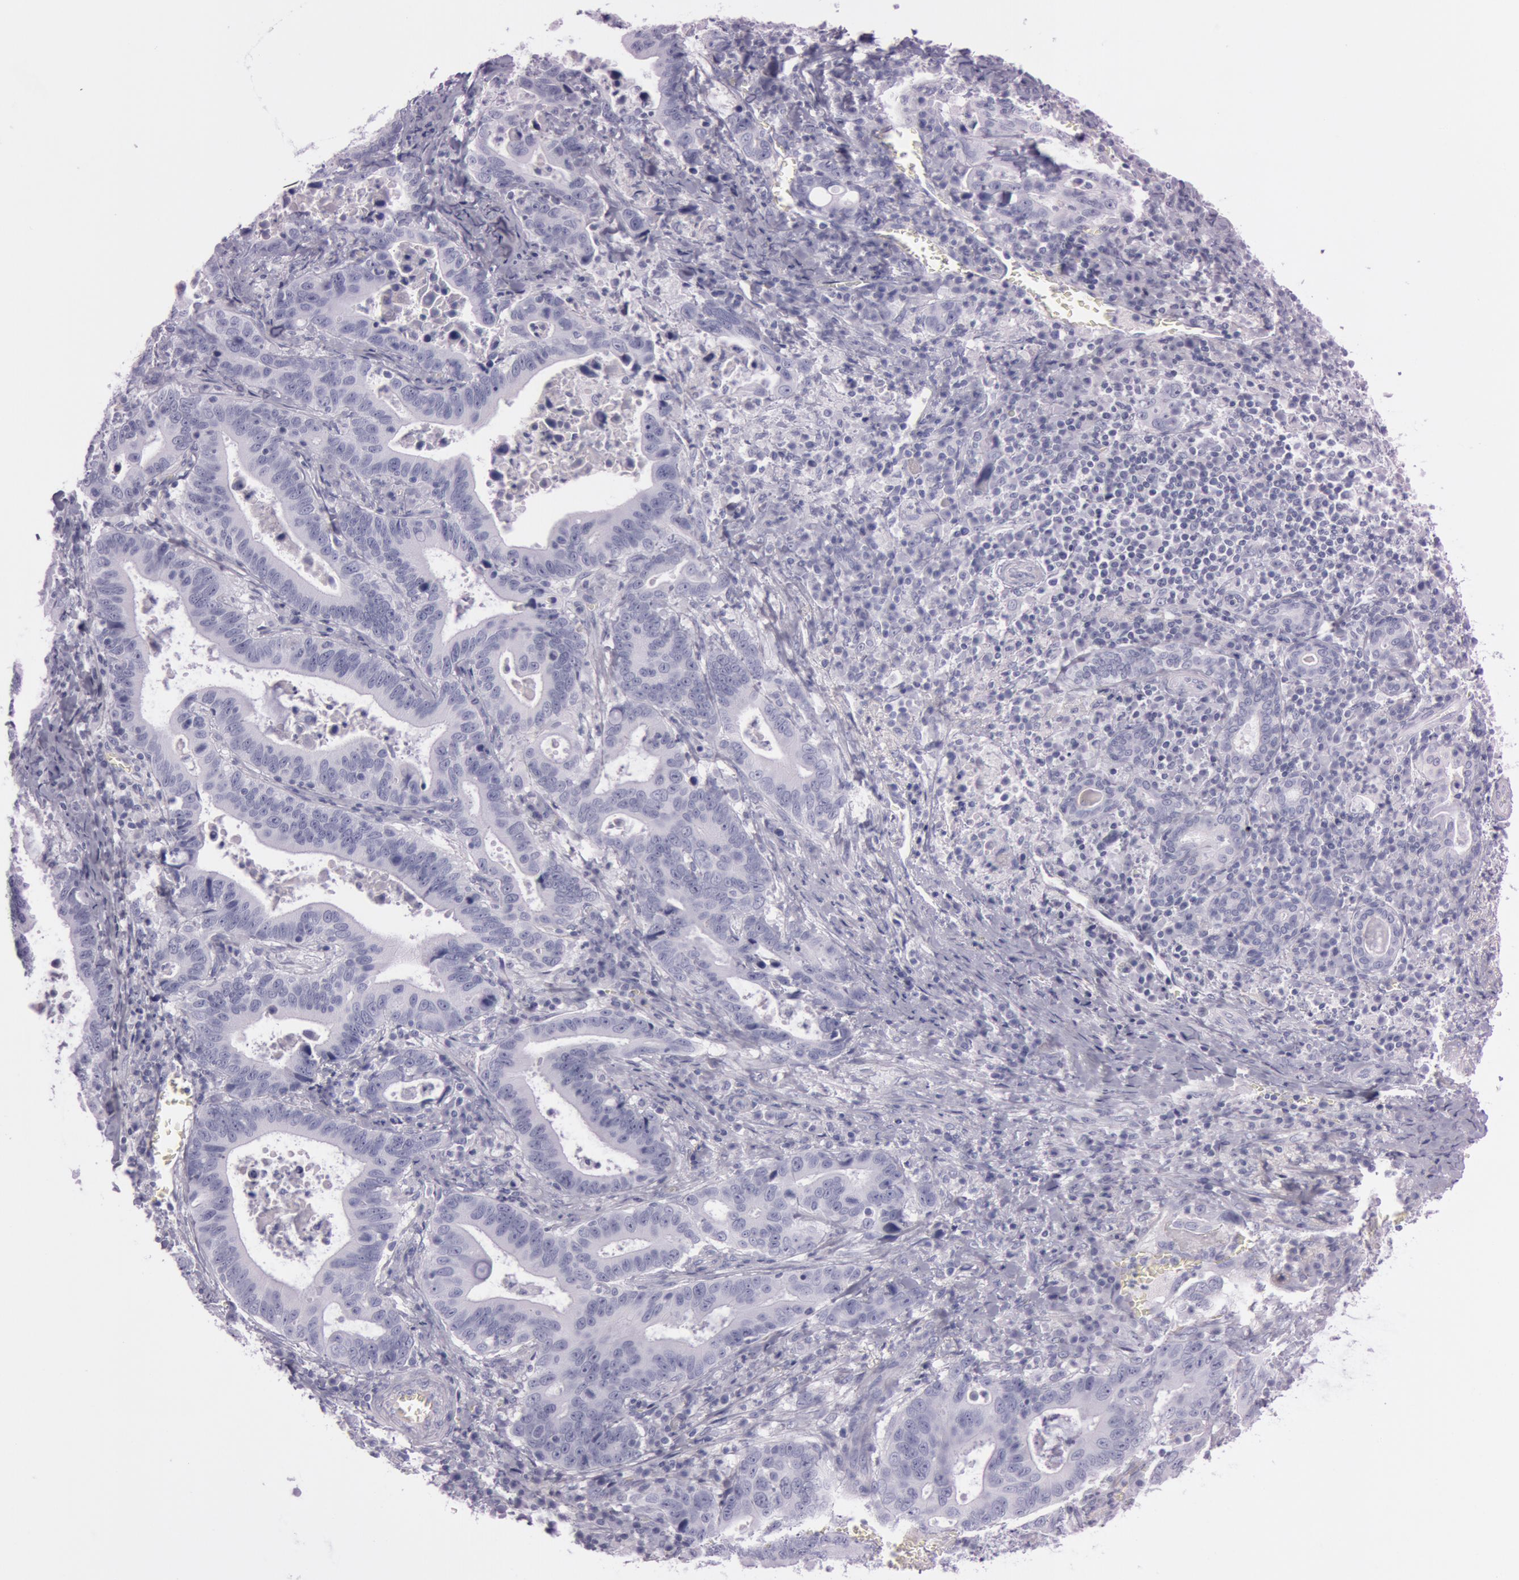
{"staining": {"intensity": "negative", "quantity": "none", "location": "none"}, "tissue": "stomach cancer", "cell_type": "Tumor cells", "image_type": "cancer", "snomed": [{"axis": "morphology", "description": "Adenocarcinoma, NOS"}, {"axis": "topography", "description": "Stomach, upper"}], "caption": "Immunohistochemical staining of human stomach adenocarcinoma demonstrates no significant expression in tumor cells.", "gene": "S100A7", "patient": {"sex": "male", "age": 63}}